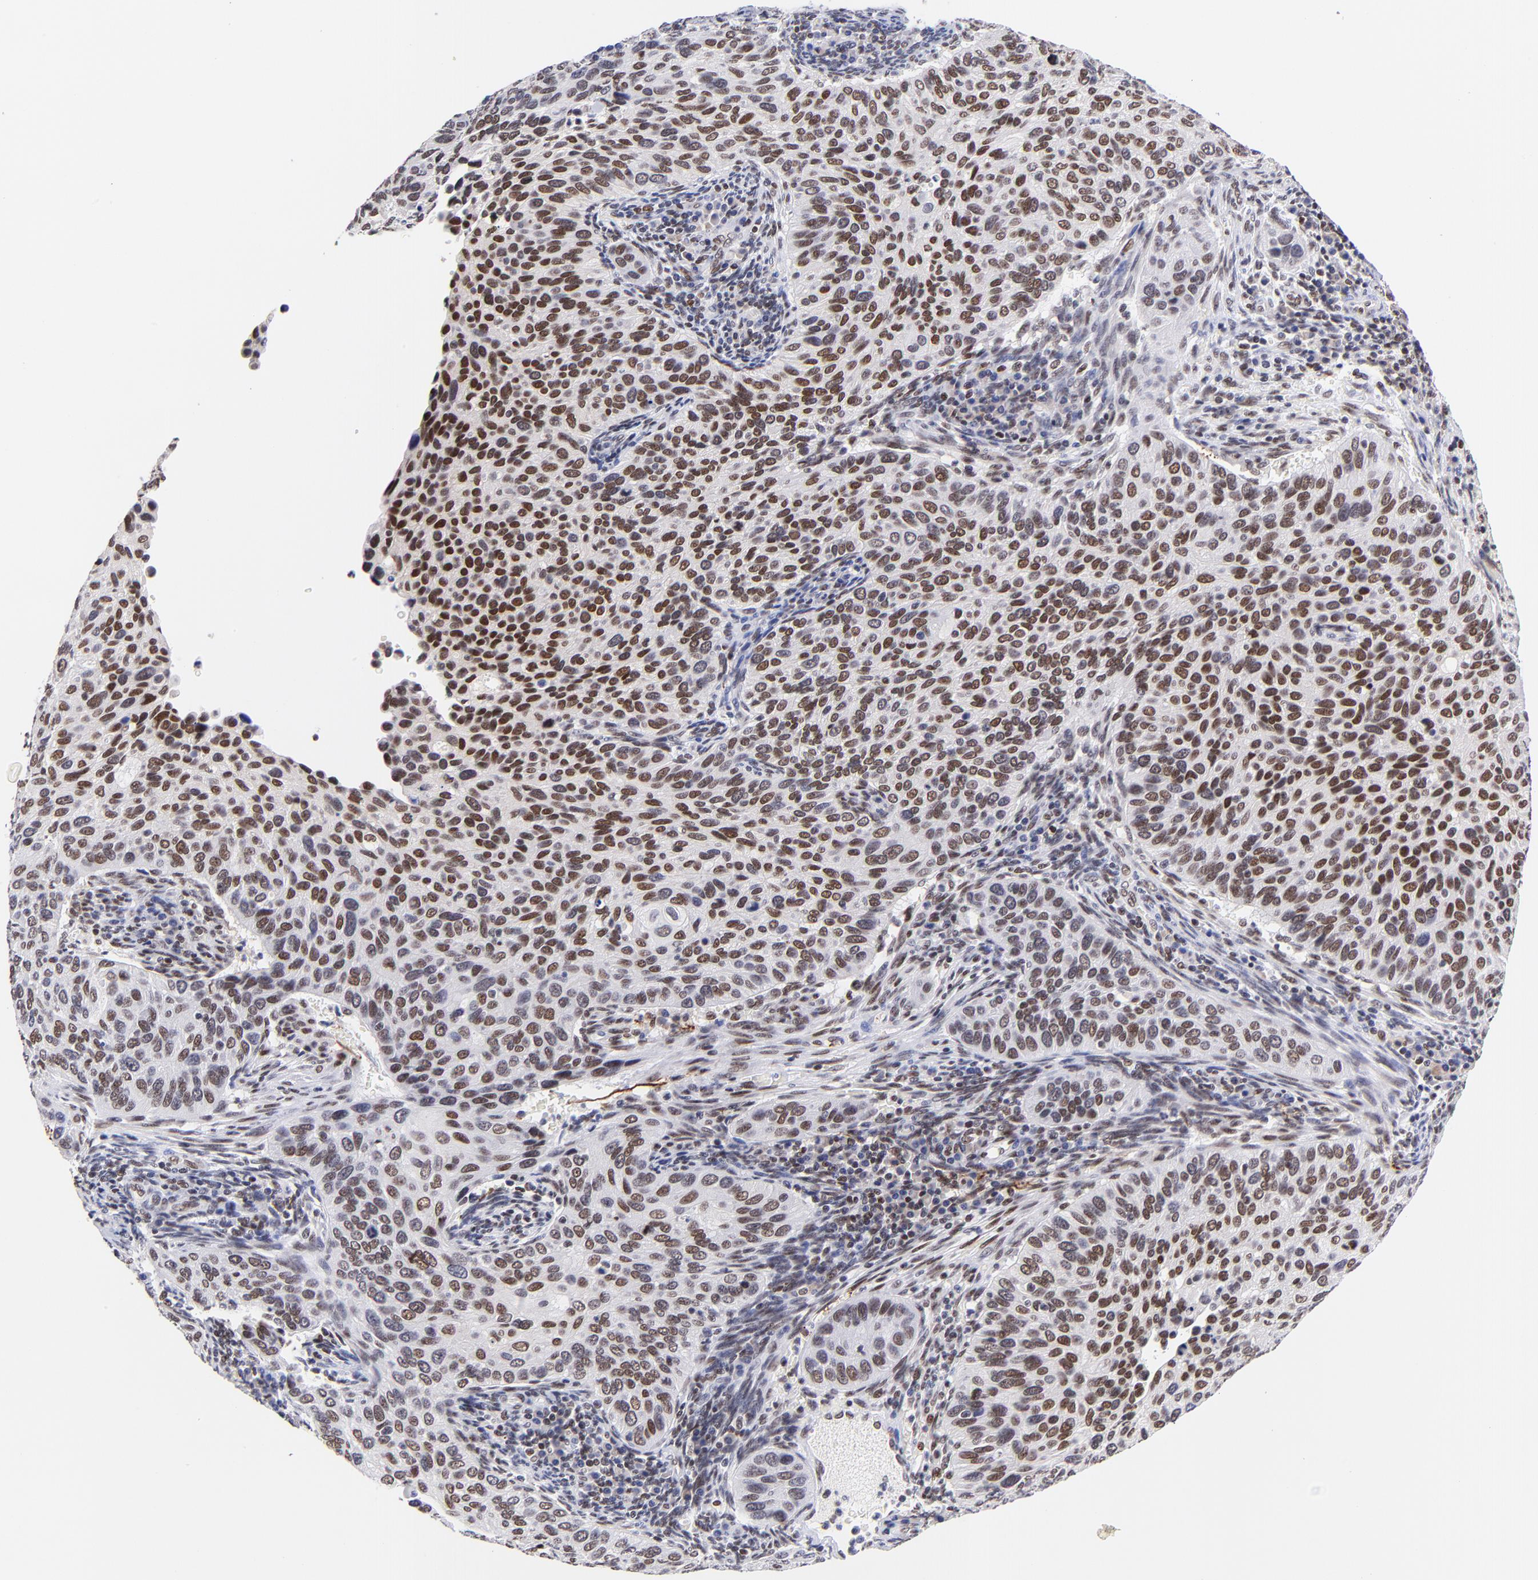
{"staining": {"intensity": "strong", "quantity": ">75%", "location": "nuclear"}, "tissue": "cervical cancer", "cell_type": "Tumor cells", "image_type": "cancer", "snomed": [{"axis": "morphology", "description": "Adenocarcinoma, NOS"}, {"axis": "topography", "description": "Cervix"}], "caption": "Human cervical adenocarcinoma stained for a protein (brown) displays strong nuclear positive staining in about >75% of tumor cells.", "gene": "MIDEAS", "patient": {"sex": "female", "age": 29}}